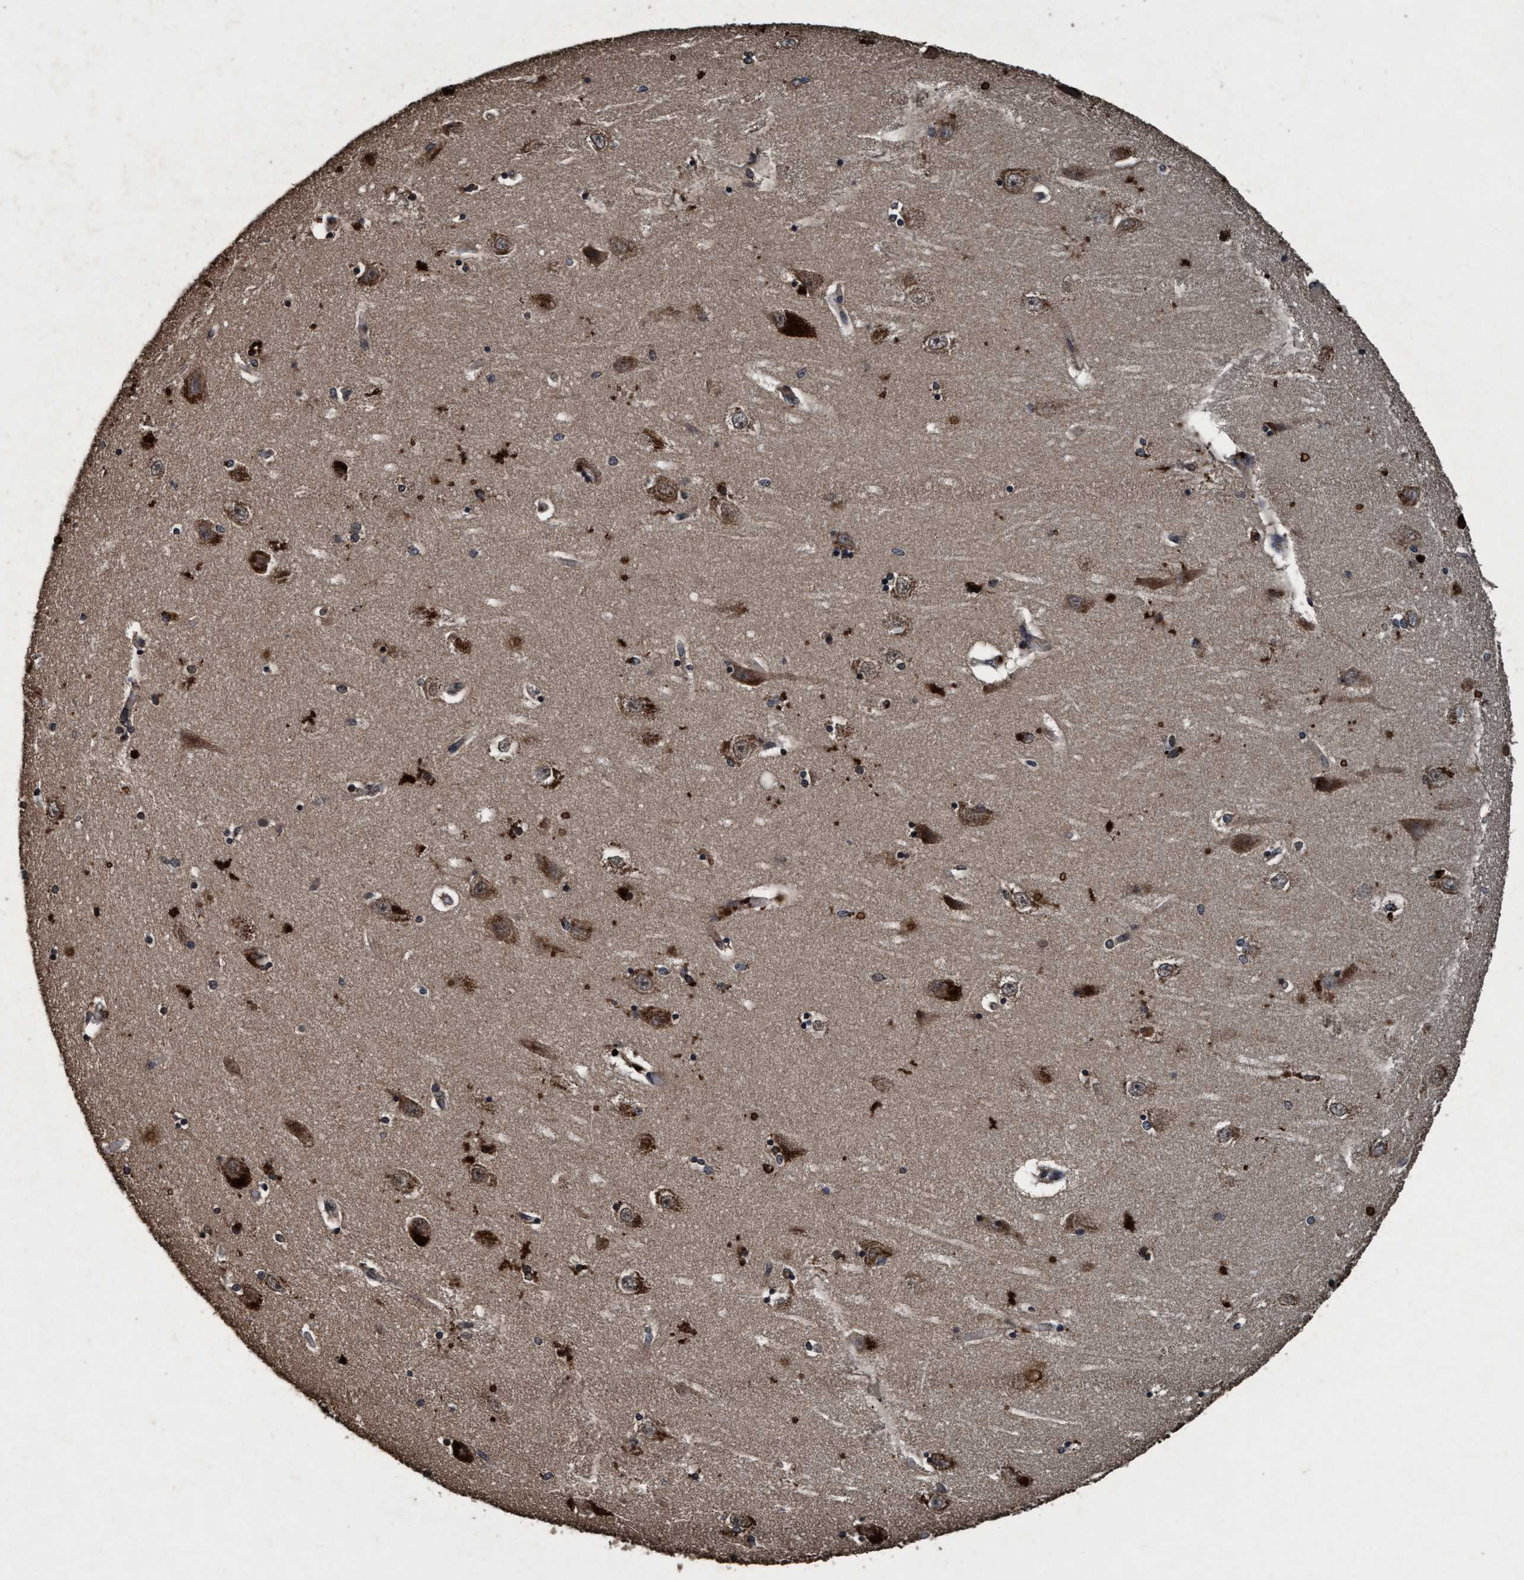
{"staining": {"intensity": "moderate", "quantity": "<25%", "location": "cytoplasmic/membranous,nuclear"}, "tissue": "hippocampus", "cell_type": "Glial cells", "image_type": "normal", "snomed": [{"axis": "morphology", "description": "Normal tissue, NOS"}, {"axis": "topography", "description": "Hippocampus"}], "caption": "This is a photomicrograph of IHC staining of normal hippocampus, which shows moderate staining in the cytoplasmic/membranous,nuclear of glial cells.", "gene": "AKT1S1", "patient": {"sex": "female", "age": 54}}